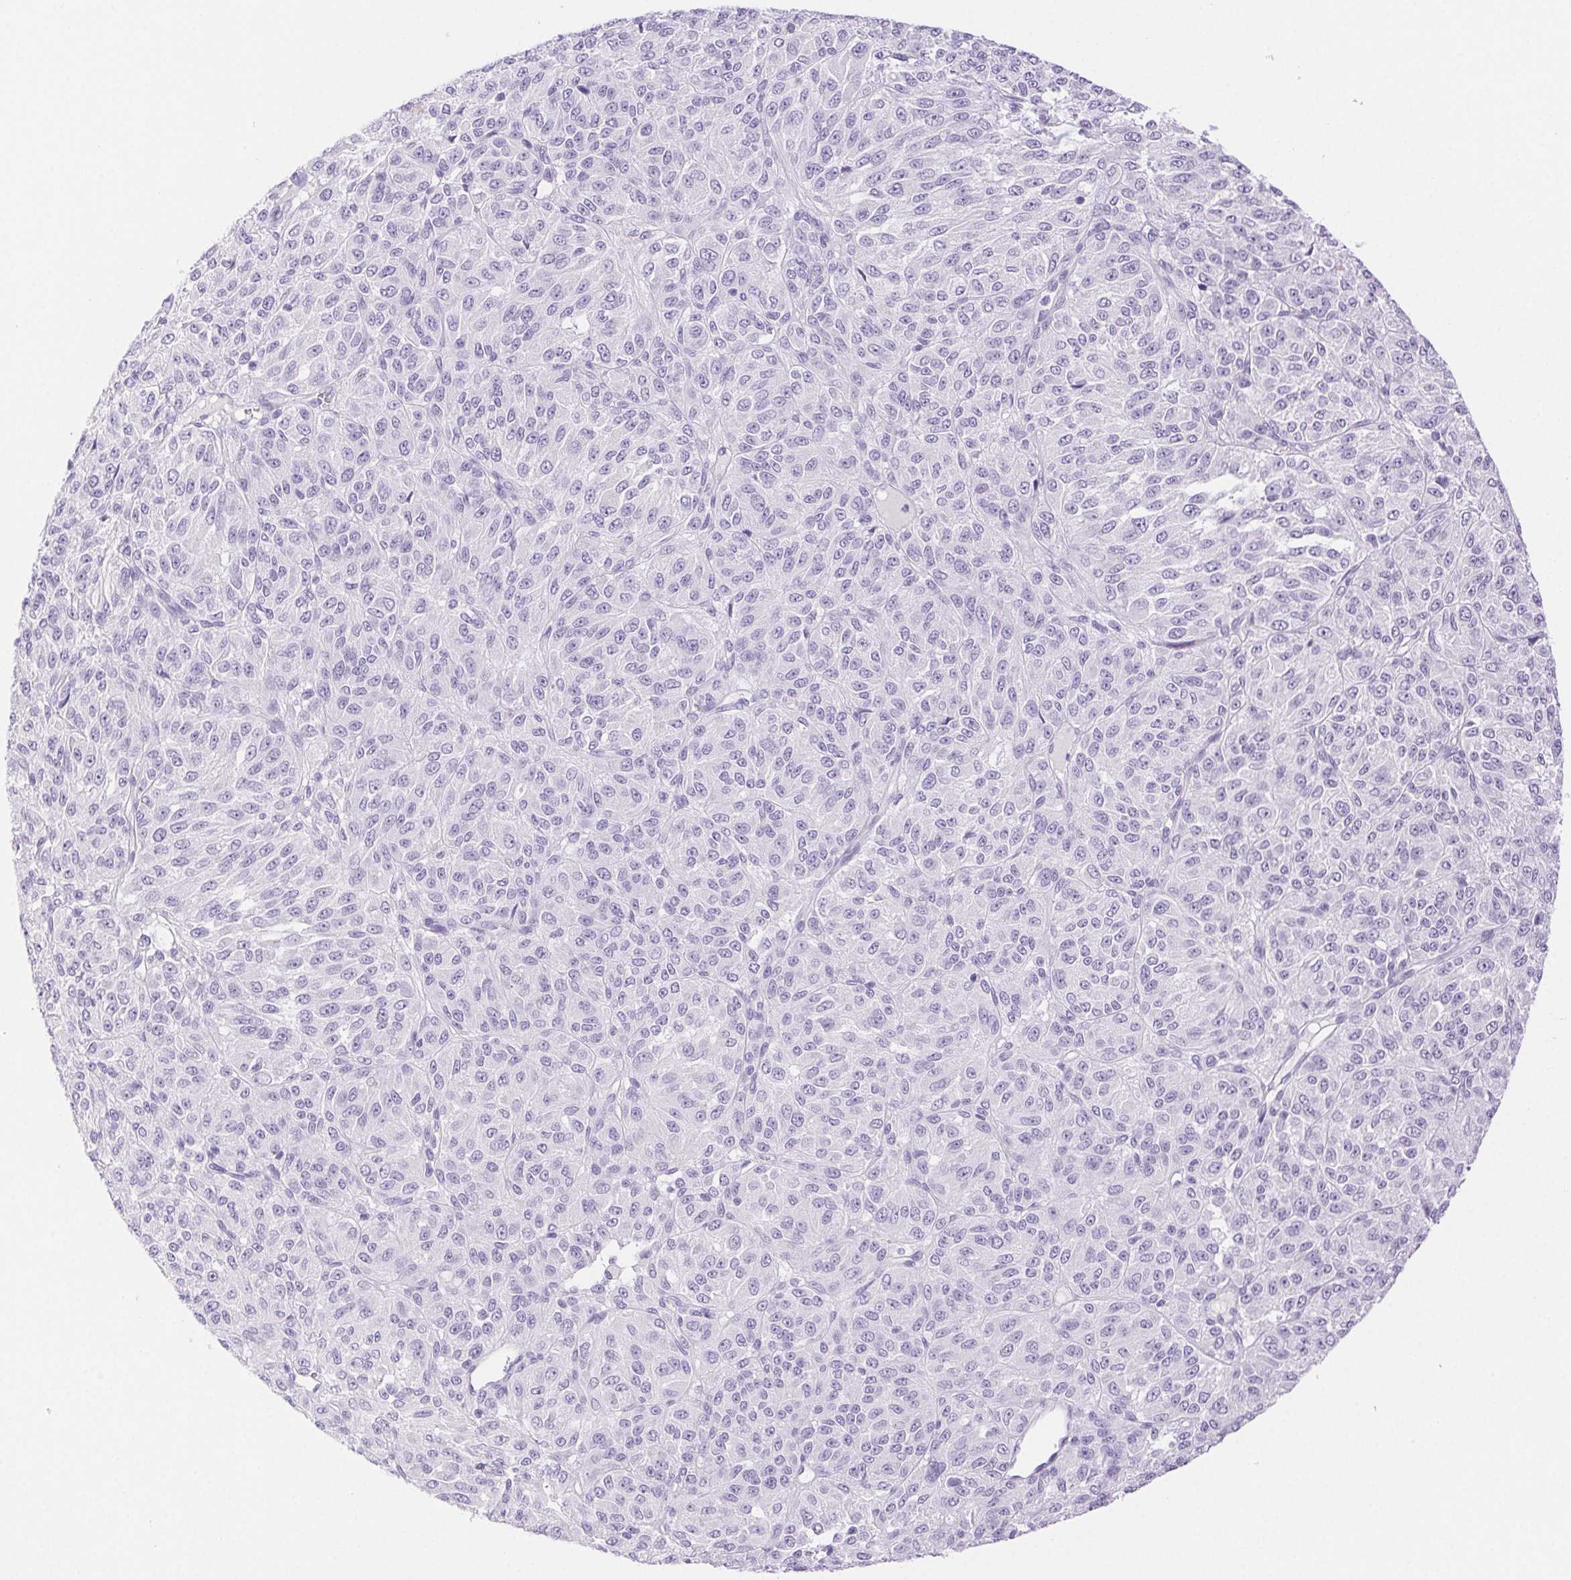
{"staining": {"intensity": "negative", "quantity": "none", "location": "none"}, "tissue": "melanoma", "cell_type": "Tumor cells", "image_type": "cancer", "snomed": [{"axis": "morphology", "description": "Malignant melanoma, Metastatic site"}, {"axis": "topography", "description": "Brain"}], "caption": "Photomicrograph shows no protein positivity in tumor cells of malignant melanoma (metastatic site) tissue. (Stains: DAB (3,3'-diaminobenzidine) immunohistochemistry (IHC) with hematoxylin counter stain, Microscopy: brightfield microscopy at high magnification).", "gene": "SPACA4", "patient": {"sex": "female", "age": 56}}